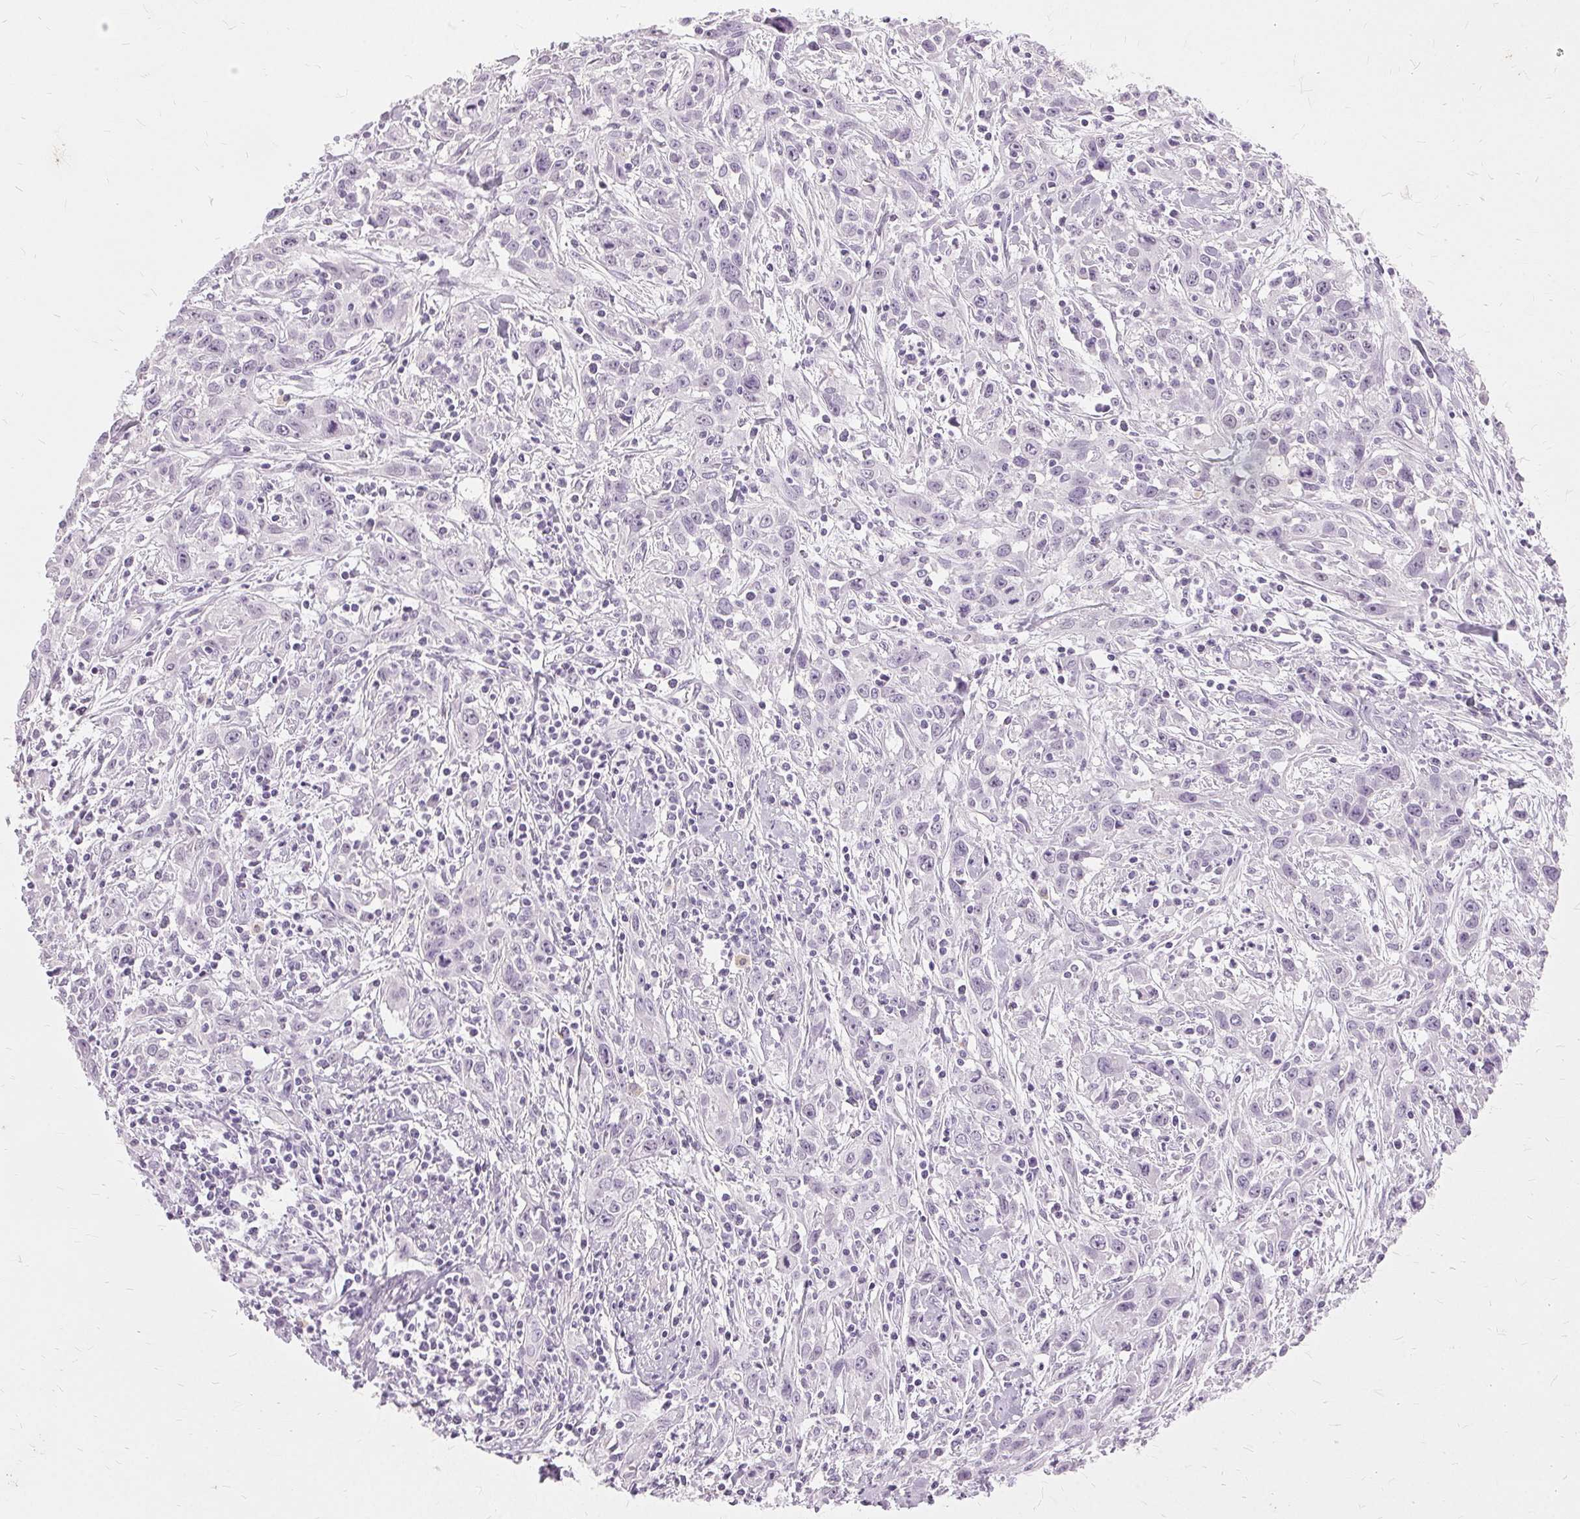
{"staining": {"intensity": "negative", "quantity": "none", "location": "none"}, "tissue": "cervical cancer", "cell_type": "Tumor cells", "image_type": "cancer", "snomed": [{"axis": "morphology", "description": "Squamous cell carcinoma, NOS"}, {"axis": "topography", "description": "Cervix"}], "caption": "This photomicrograph is of squamous cell carcinoma (cervical) stained with immunohistochemistry to label a protein in brown with the nuclei are counter-stained blue. There is no positivity in tumor cells.", "gene": "SLC45A3", "patient": {"sex": "female", "age": 38}}